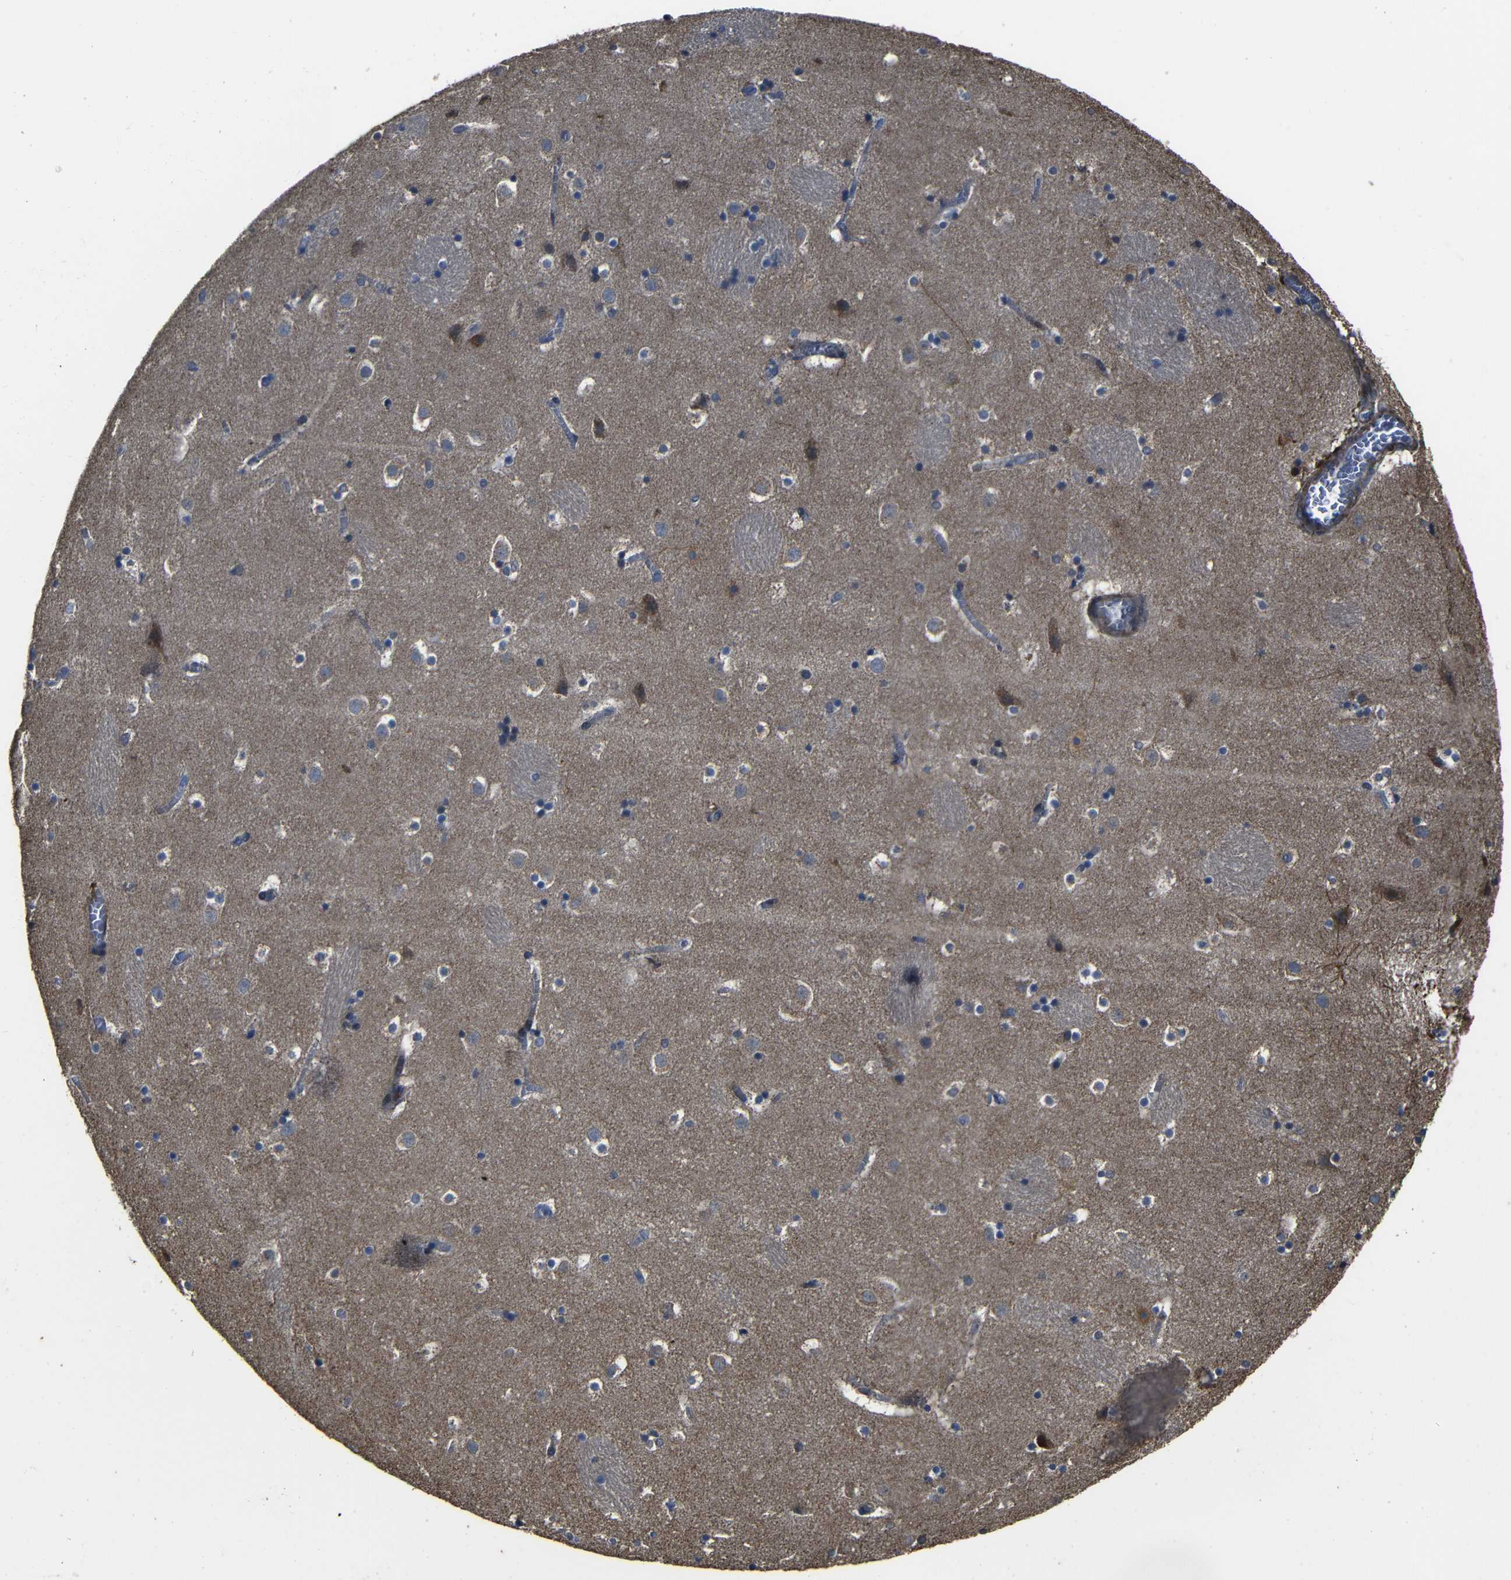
{"staining": {"intensity": "moderate", "quantity": "<25%", "location": "cytoplasmic/membranous"}, "tissue": "caudate", "cell_type": "Glial cells", "image_type": "normal", "snomed": [{"axis": "morphology", "description": "Normal tissue, NOS"}, {"axis": "topography", "description": "Lateral ventricle wall"}], "caption": "Glial cells display moderate cytoplasmic/membranous staining in approximately <25% of cells in unremarkable caudate. Ihc stains the protein in brown and the nuclei are stained blue.", "gene": "SNN", "patient": {"sex": "male", "age": 45}}